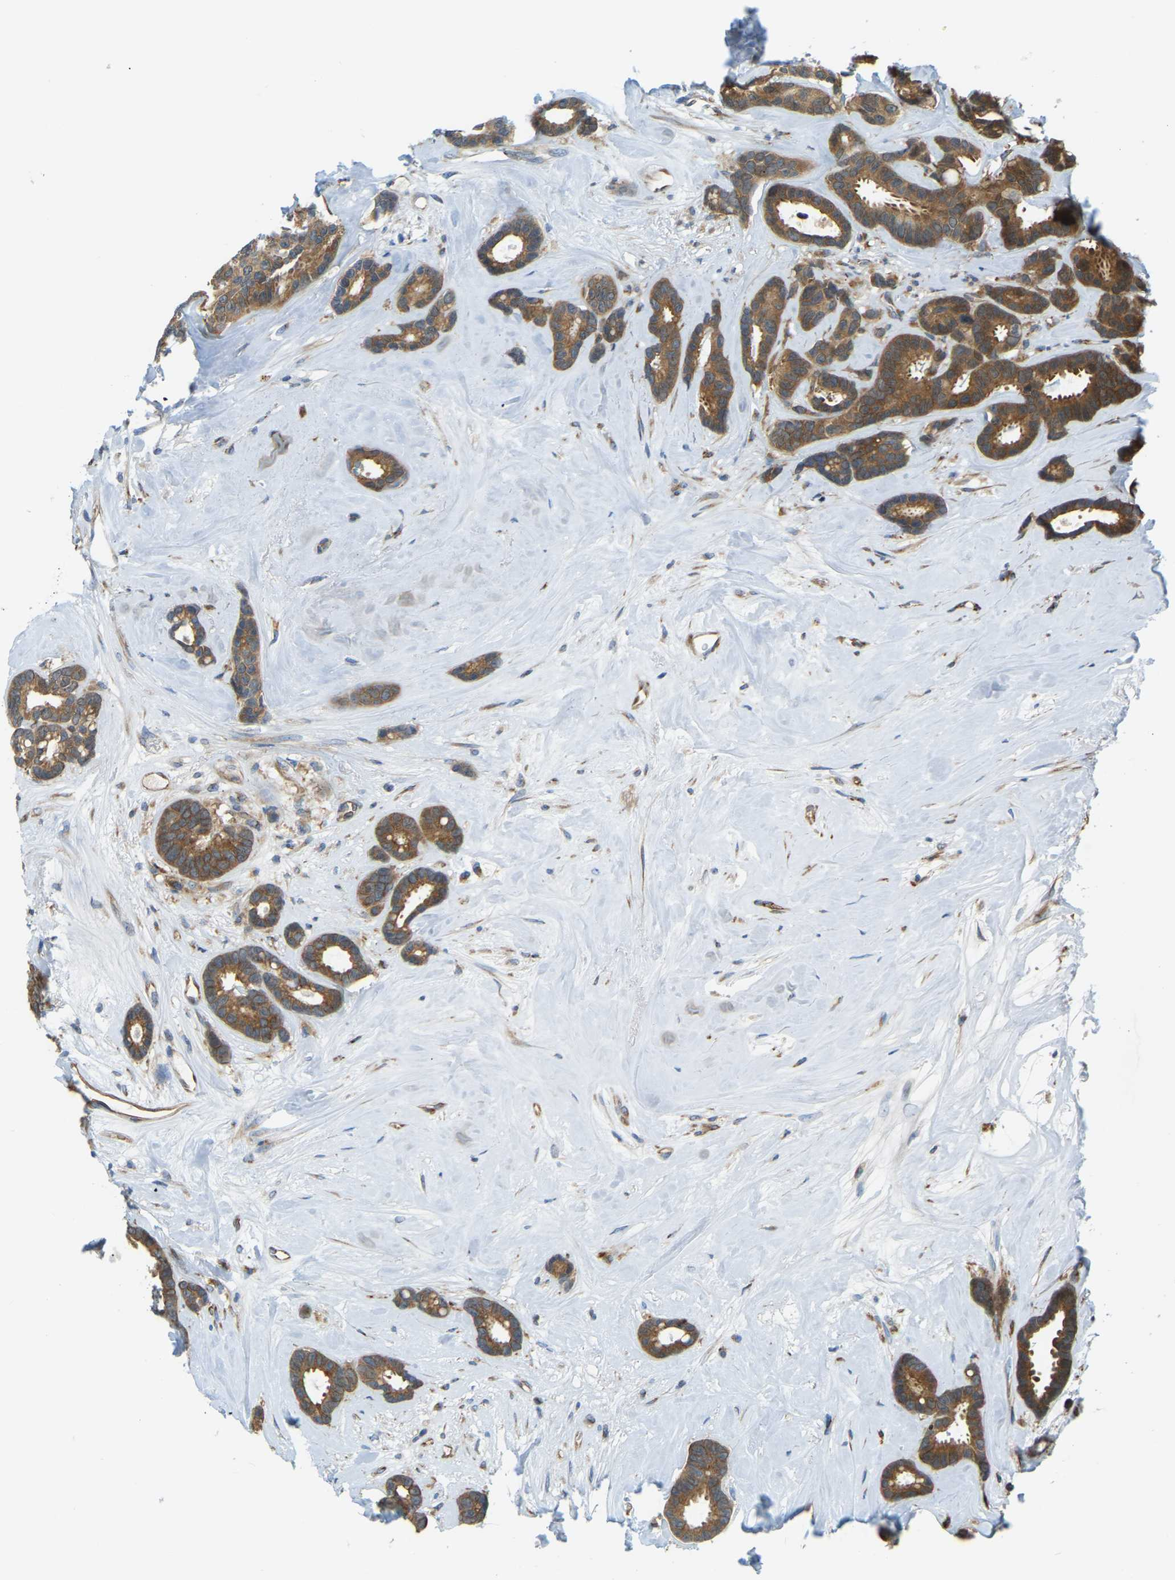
{"staining": {"intensity": "moderate", "quantity": ">75%", "location": "cytoplasmic/membranous"}, "tissue": "breast cancer", "cell_type": "Tumor cells", "image_type": "cancer", "snomed": [{"axis": "morphology", "description": "Duct carcinoma"}, {"axis": "topography", "description": "Breast"}], "caption": "The histopathology image exhibits staining of breast cancer (invasive ductal carcinoma), revealing moderate cytoplasmic/membranous protein expression (brown color) within tumor cells.", "gene": "NME8", "patient": {"sex": "female", "age": 87}}